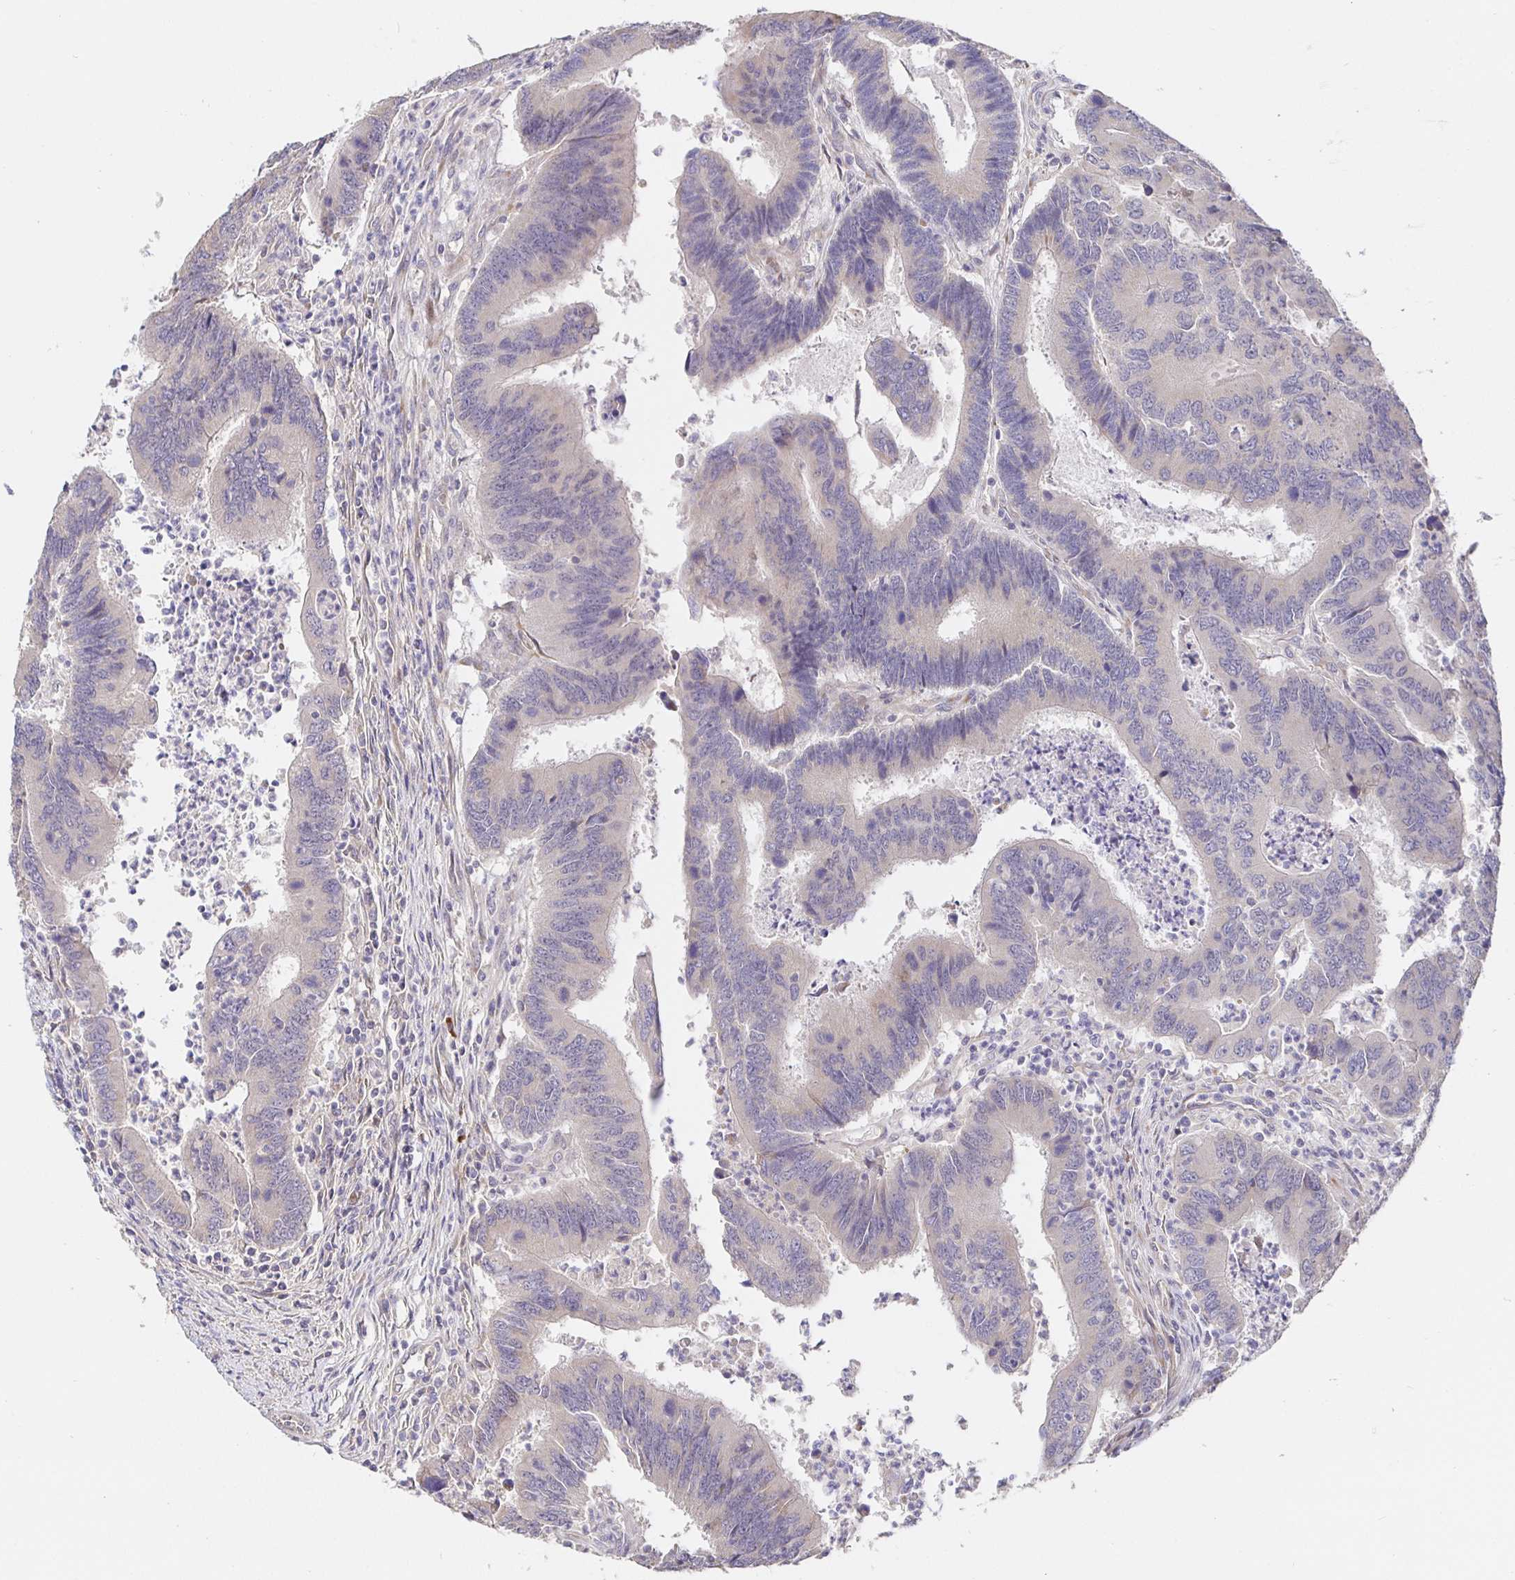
{"staining": {"intensity": "negative", "quantity": "none", "location": "none"}, "tissue": "colorectal cancer", "cell_type": "Tumor cells", "image_type": "cancer", "snomed": [{"axis": "morphology", "description": "Adenocarcinoma, NOS"}, {"axis": "topography", "description": "Colon"}], "caption": "The photomicrograph reveals no significant expression in tumor cells of colorectal cancer. The staining is performed using DAB brown chromogen with nuclei counter-stained in using hematoxylin.", "gene": "ZDHHC11", "patient": {"sex": "female", "age": 67}}